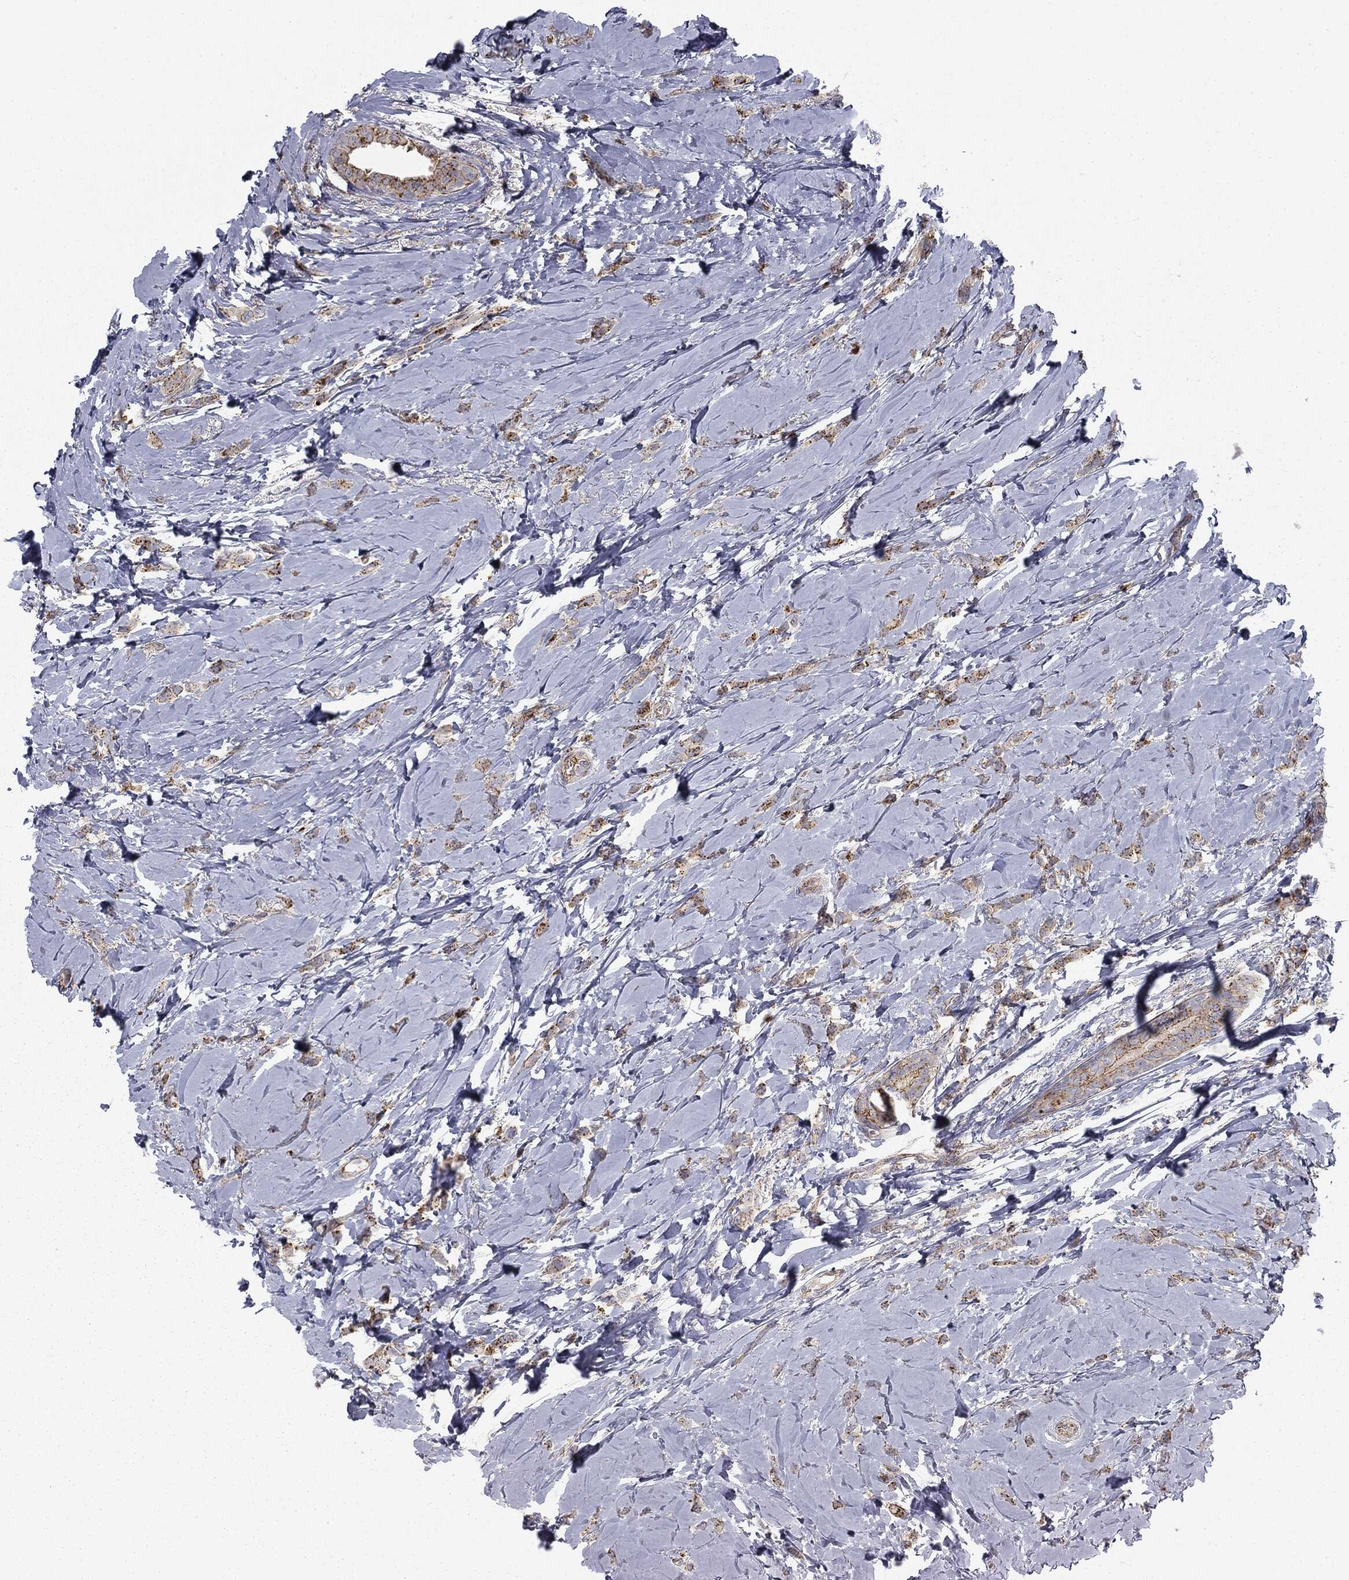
{"staining": {"intensity": "moderate", "quantity": ">75%", "location": "cytoplasmic/membranous"}, "tissue": "breast cancer", "cell_type": "Tumor cells", "image_type": "cancer", "snomed": [{"axis": "morphology", "description": "Lobular carcinoma"}, {"axis": "topography", "description": "Breast"}], "caption": "This is a photomicrograph of immunohistochemistry staining of lobular carcinoma (breast), which shows moderate expression in the cytoplasmic/membranous of tumor cells.", "gene": "CTSA", "patient": {"sex": "female", "age": 66}}